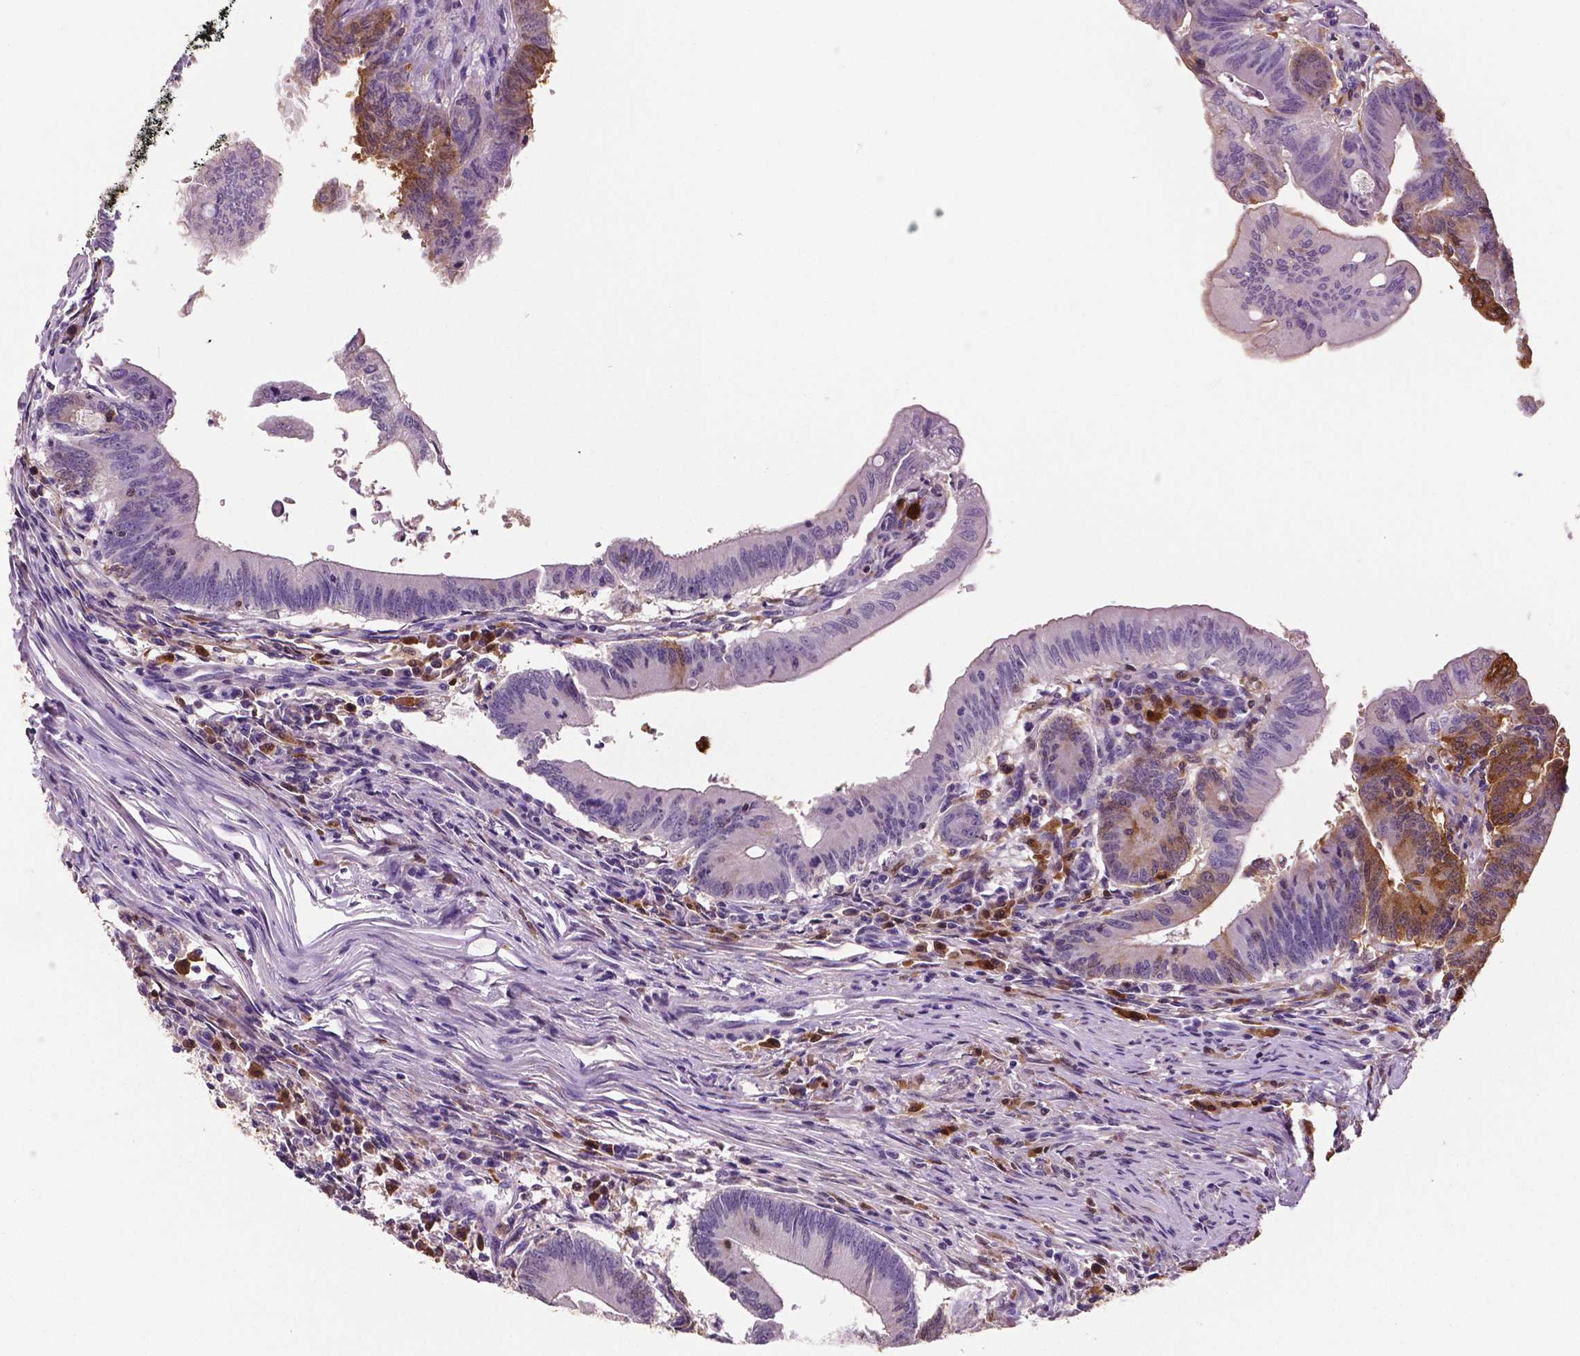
{"staining": {"intensity": "strong", "quantity": "25%-75%", "location": "cytoplasmic/membranous"}, "tissue": "colorectal cancer", "cell_type": "Tumor cells", "image_type": "cancer", "snomed": [{"axis": "morphology", "description": "Adenocarcinoma, NOS"}, {"axis": "topography", "description": "Colon"}], "caption": "Adenocarcinoma (colorectal) stained for a protein demonstrates strong cytoplasmic/membranous positivity in tumor cells.", "gene": "PHGDH", "patient": {"sex": "female", "age": 70}}